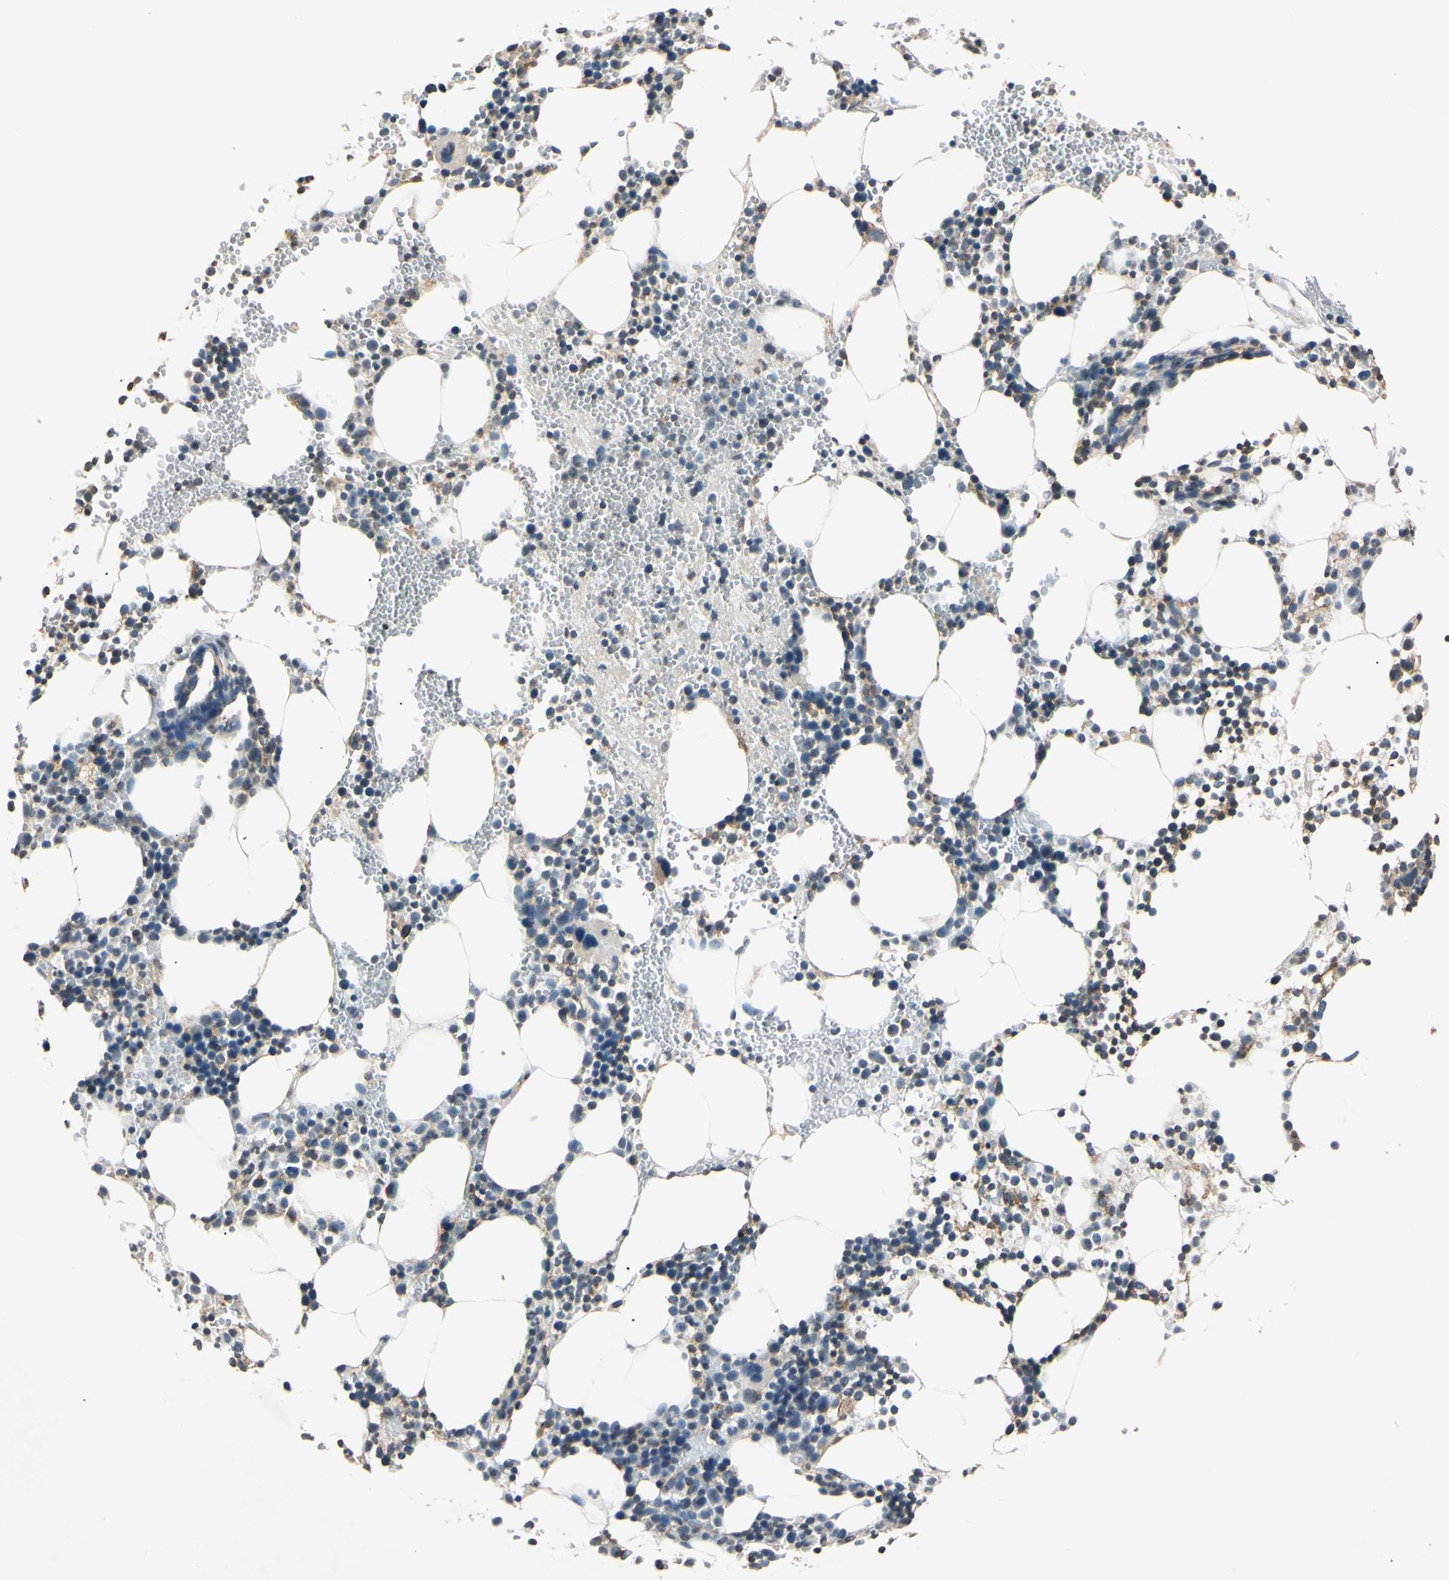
{"staining": {"intensity": "weak", "quantity": "<25%", "location": "cytoplasmic/membranous"}, "tissue": "bone marrow", "cell_type": "Hematopoietic cells", "image_type": "normal", "snomed": [{"axis": "morphology", "description": "Normal tissue, NOS"}, {"axis": "morphology", "description": "Inflammation, NOS"}, {"axis": "topography", "description": "Bone marrow"}], "caption": "Hematopoietic cells show no significant protein expression in unremarkable bone marrow.", "gene": "EPN1", "patient": {"sex": "male", "age": 42}}